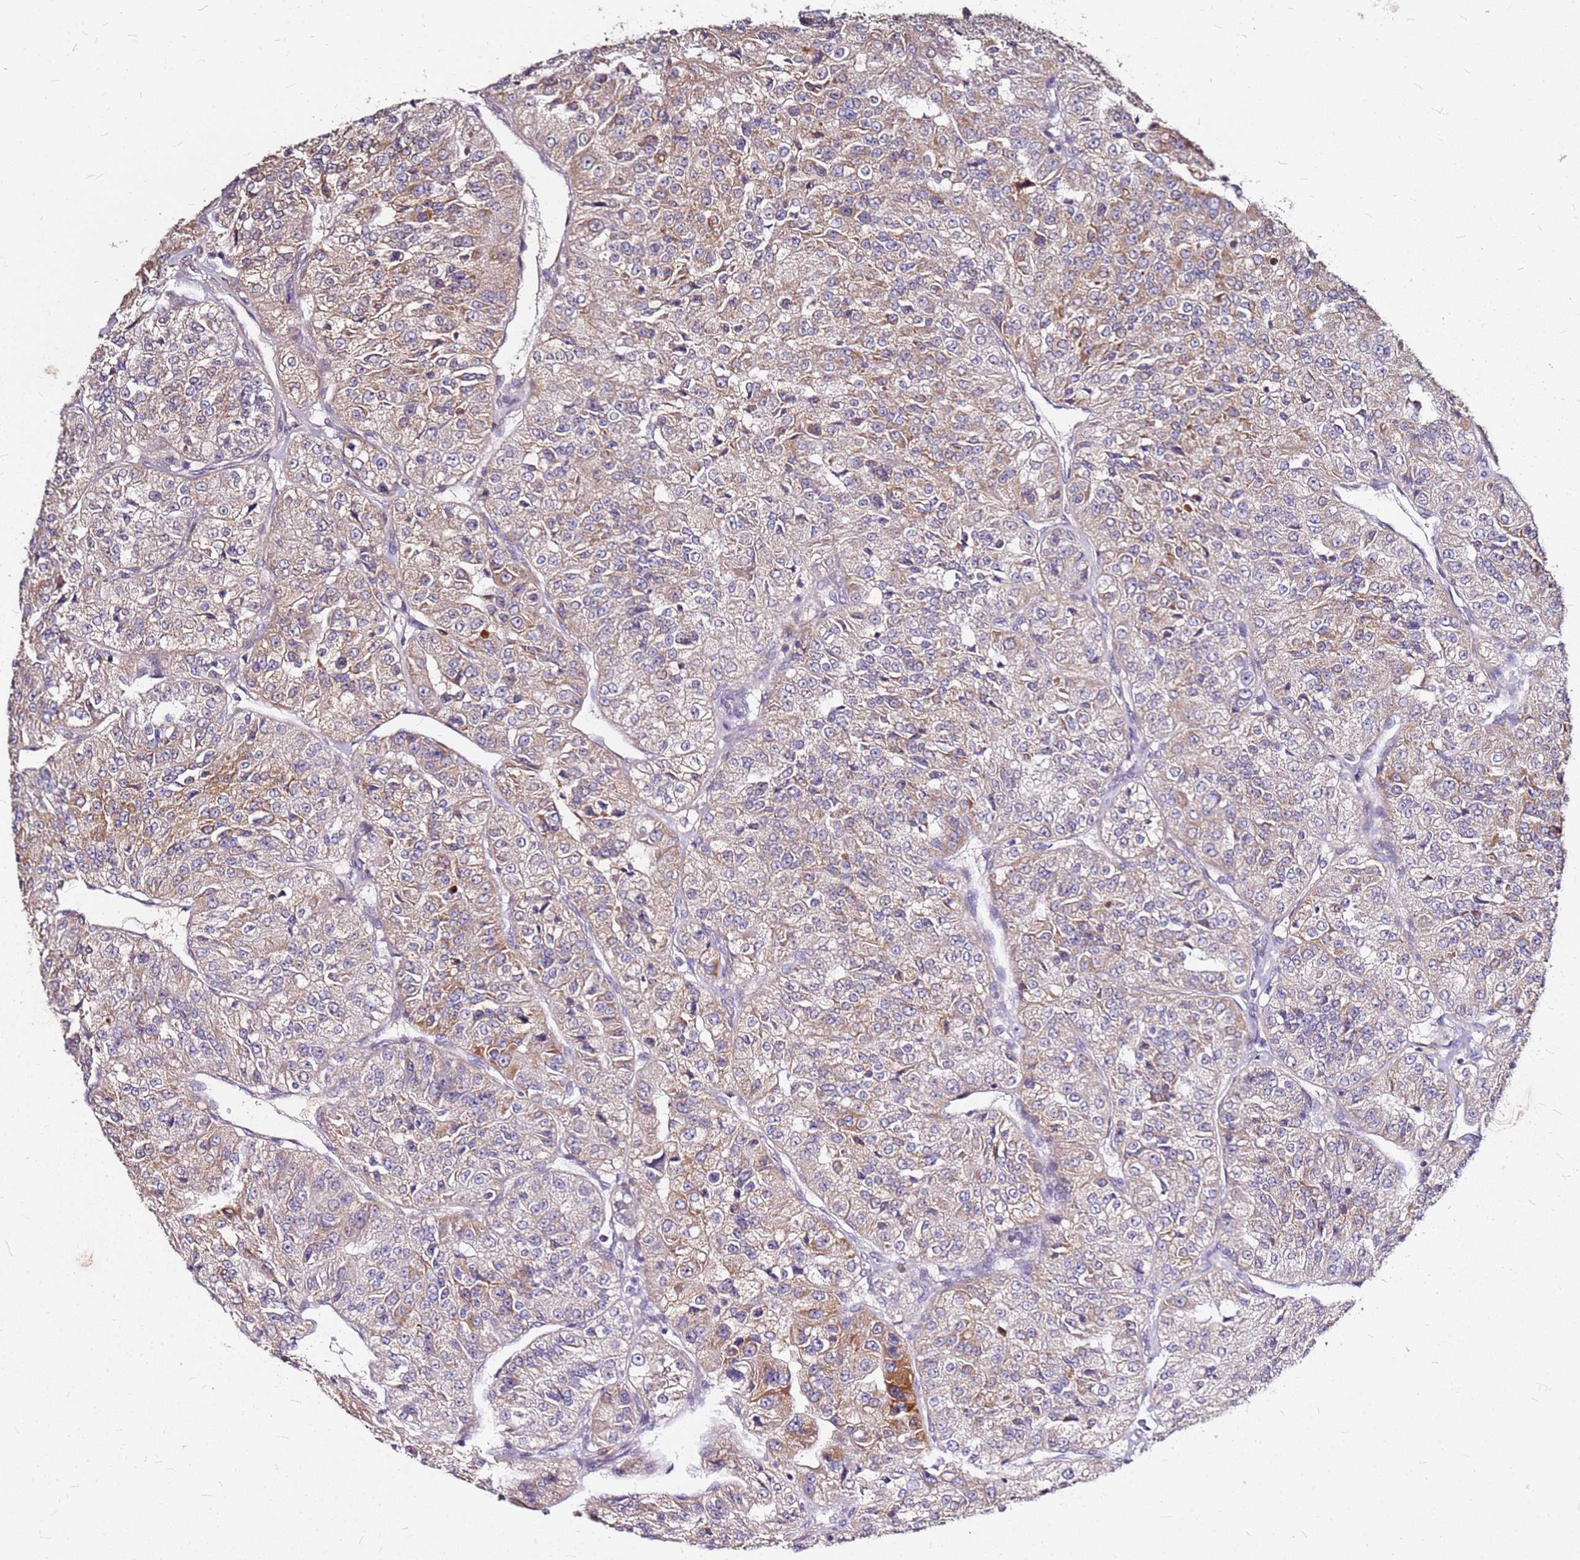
{"staining": {"intensity": "moderate", "quantity": ">75%", "location": "cytoplasmic/membranous"}, "tissue": "renal cancer", "cell_type": "Tumor cells", "image_type": "cancer", "snomed": [{"axis": "morphology", "description": "Adenocarcinoma, NOS"}, {"axis": "topography", "description": "Kidney"}], "caption": "An immunohistochemistry micrograph of neoplastic tissue is shown. Protein staining in brown labels moderate cytoplasmic/membranous positivity in renal cancer within tumor cells. (DAB (3,3'-diaminobenzidine) IHC, brown staining for protein, blue staining for nuclei).", "gene": "DCDC2C", "patient": {"sex": "female", "age": 63}}